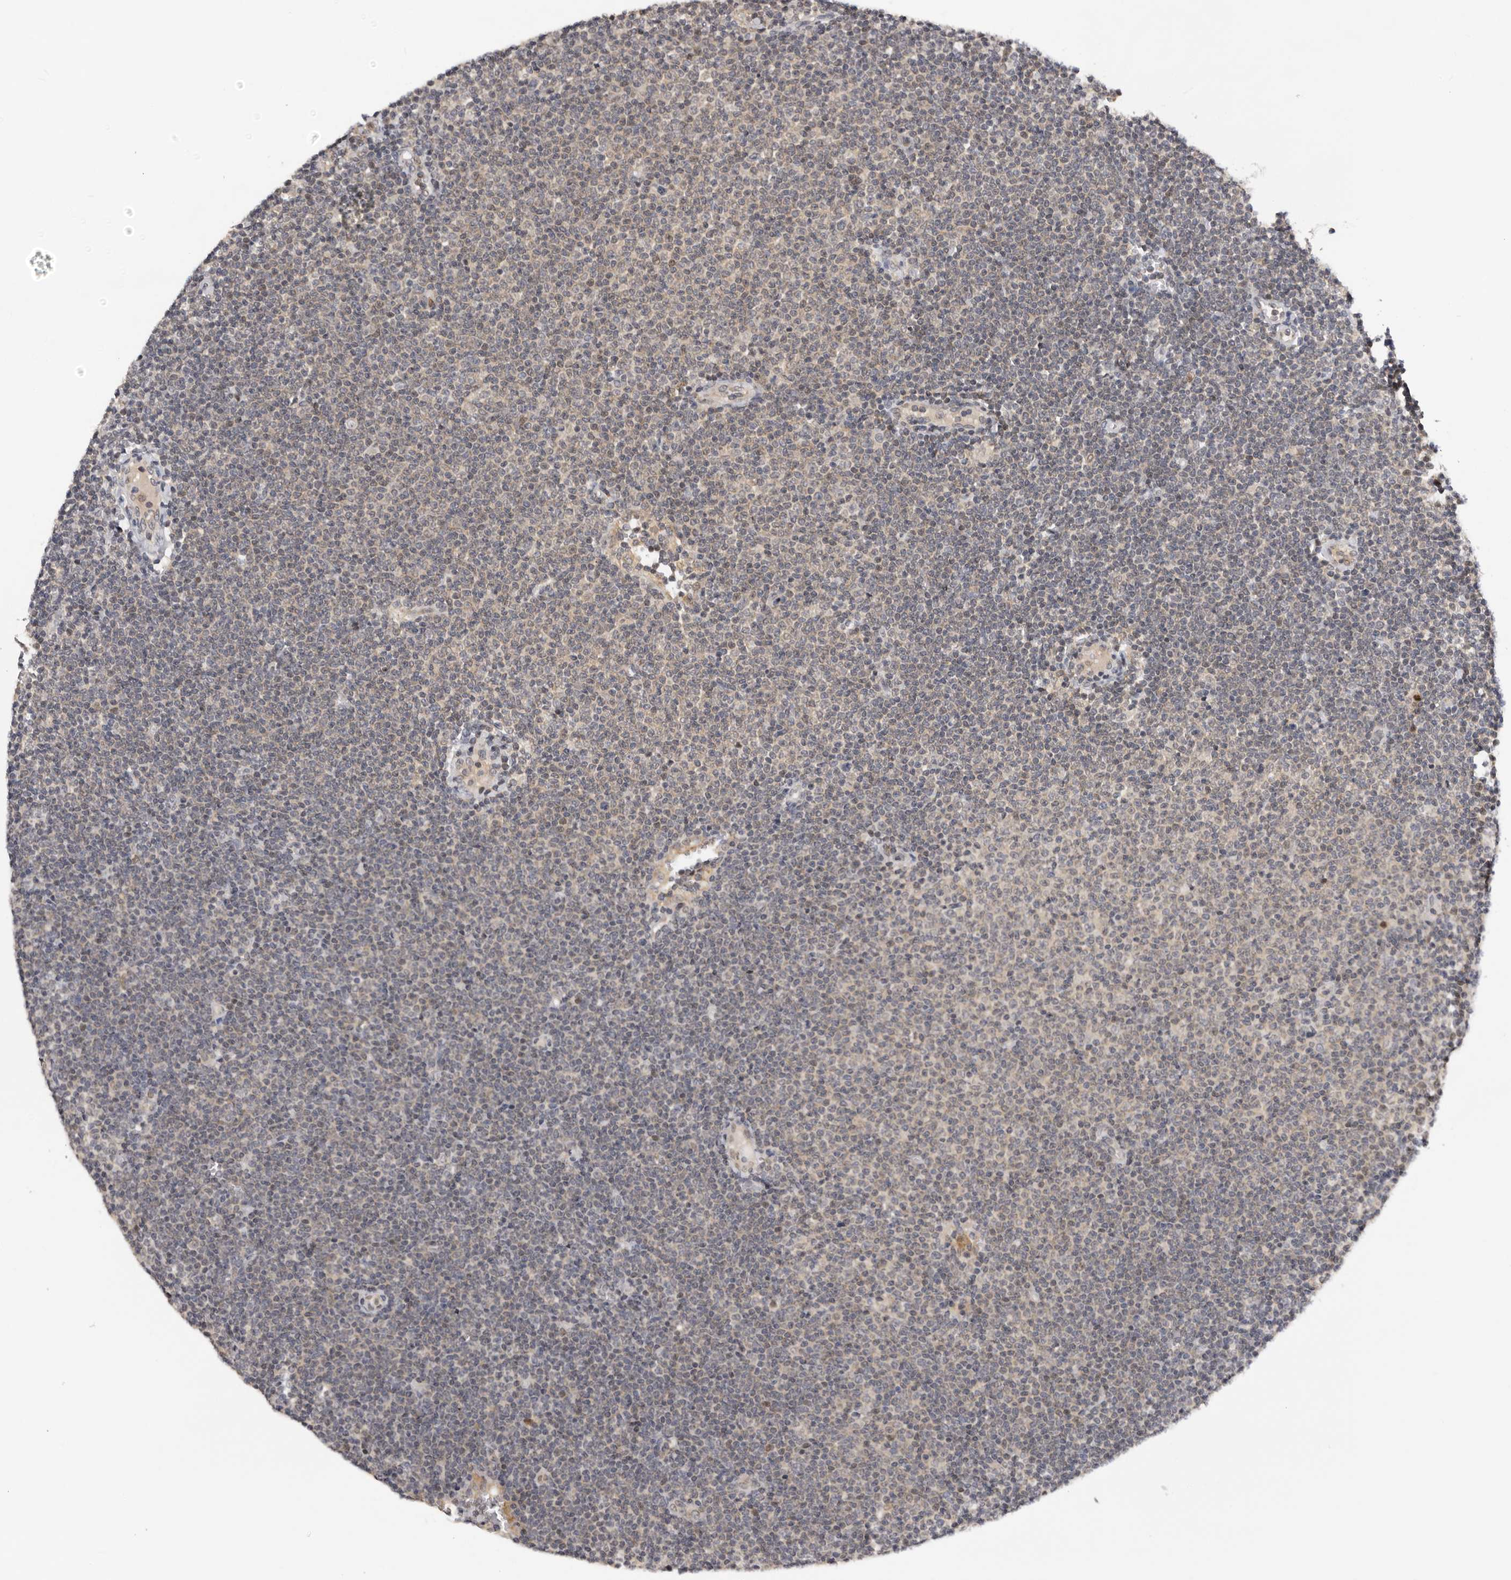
{"staining": {"intensity": "negative", "quantity": "none", "location": "none"}, "tissue": "lymphoma", "cell_type": "Tumor cells", "image_type": "cancer", "snomed": [{"axis": "morphology", "description": "Malignant lymphoma, non-Hodgkin's type, Low grade"}, {"axis": "topography", "description": "Lymph node"}], "caption": "Tumor cells are negative for protein expression in human malignant lymphoma, non-Hodgkin's type (low-grade).", "gene": "KIF2B", "patient": {"sex": "female", "age": 53}}